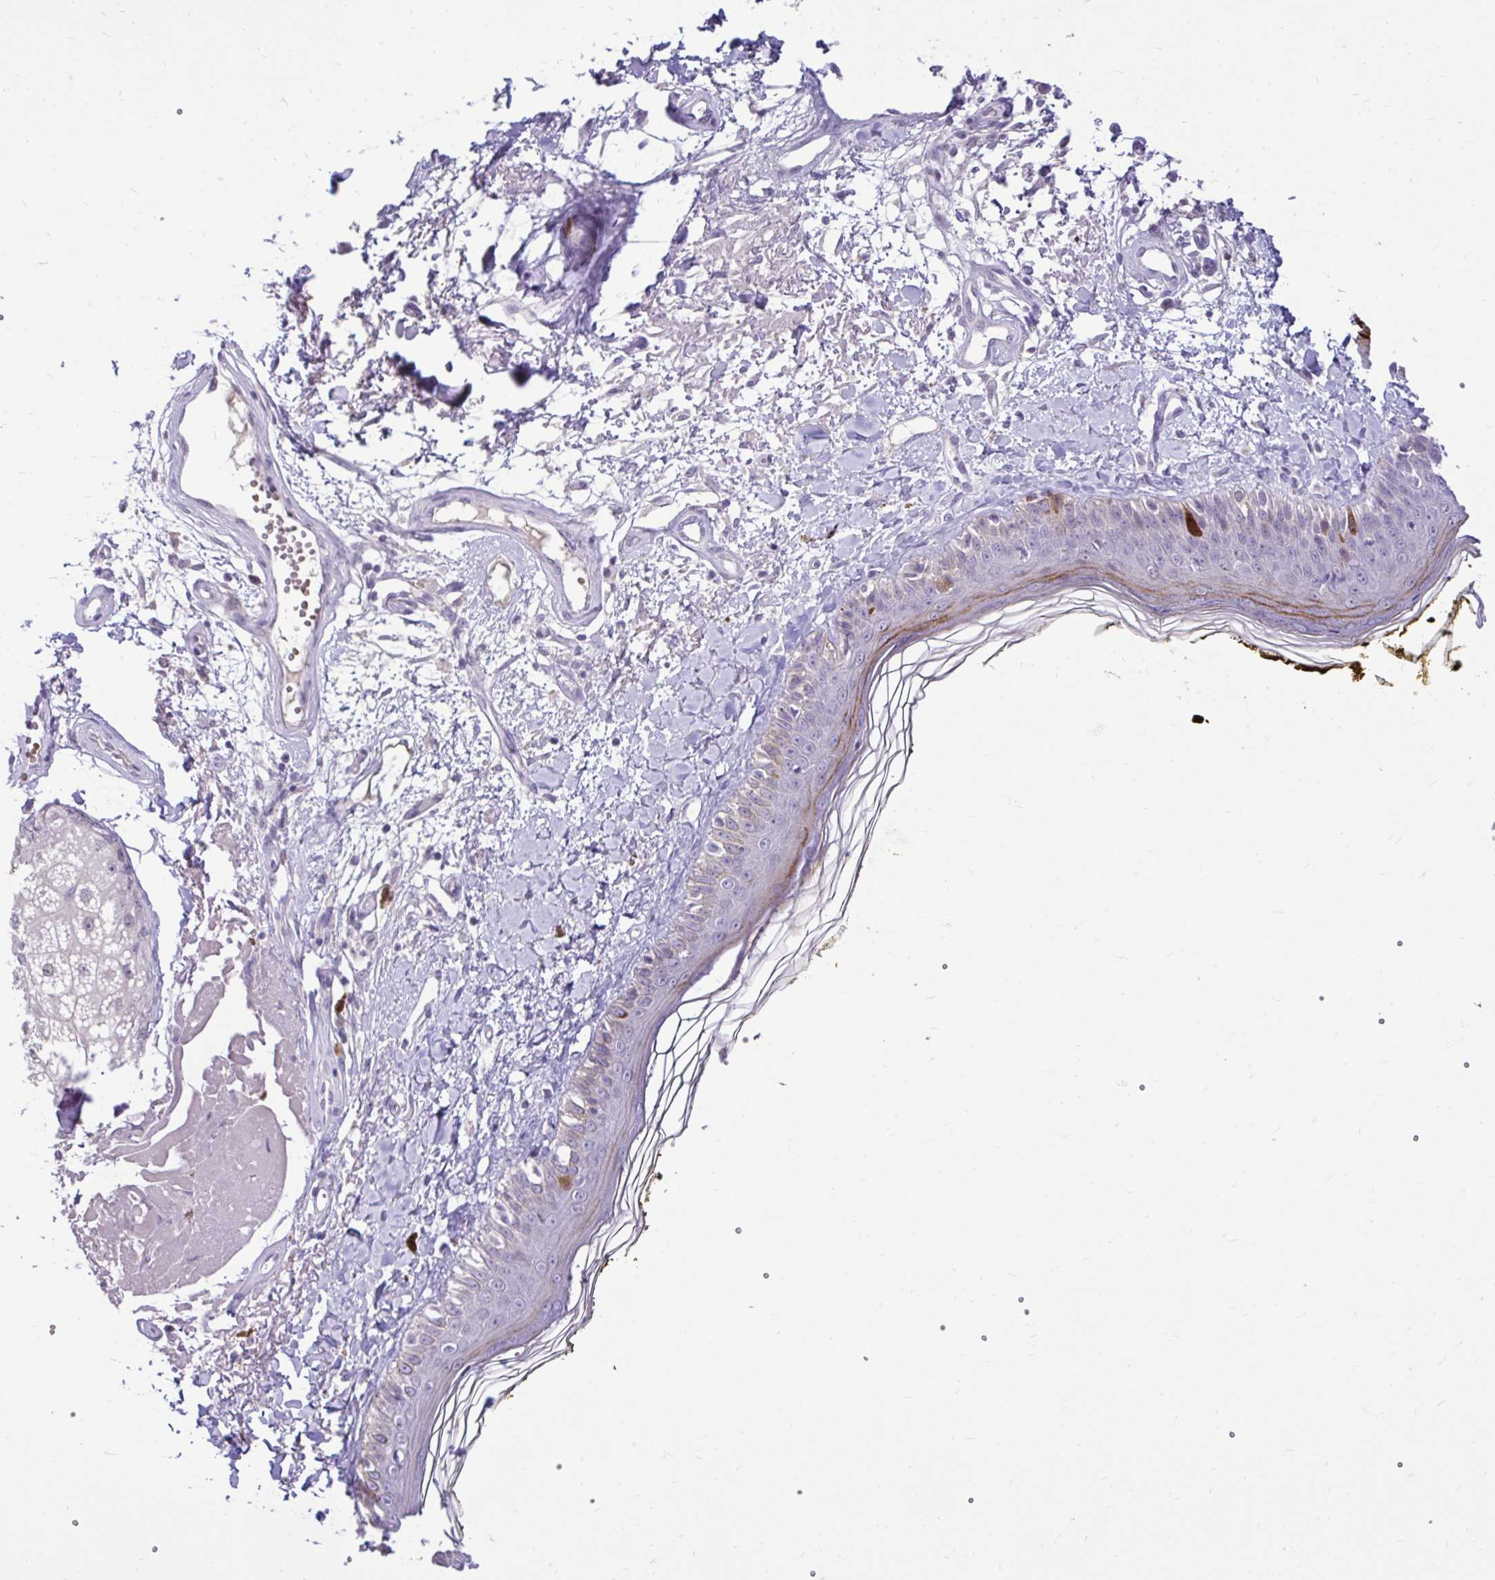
{"staining": {"intensity": "negative", "quantity": "none", "location": "none"}, "tissue": "skin", "cell_type": "Fibroblasts", "image_type": "normal", "snomed": [{"axis": "morphology", "description": "Normal tissue, NOS"}, {"axis": "topography", "description": "Skin"}], "caption": "Skin stained for a protein using IHC displays no positivity fibroblasts.", "gene": "CDC20", "patient": {"sex": "male", "age": 76}}